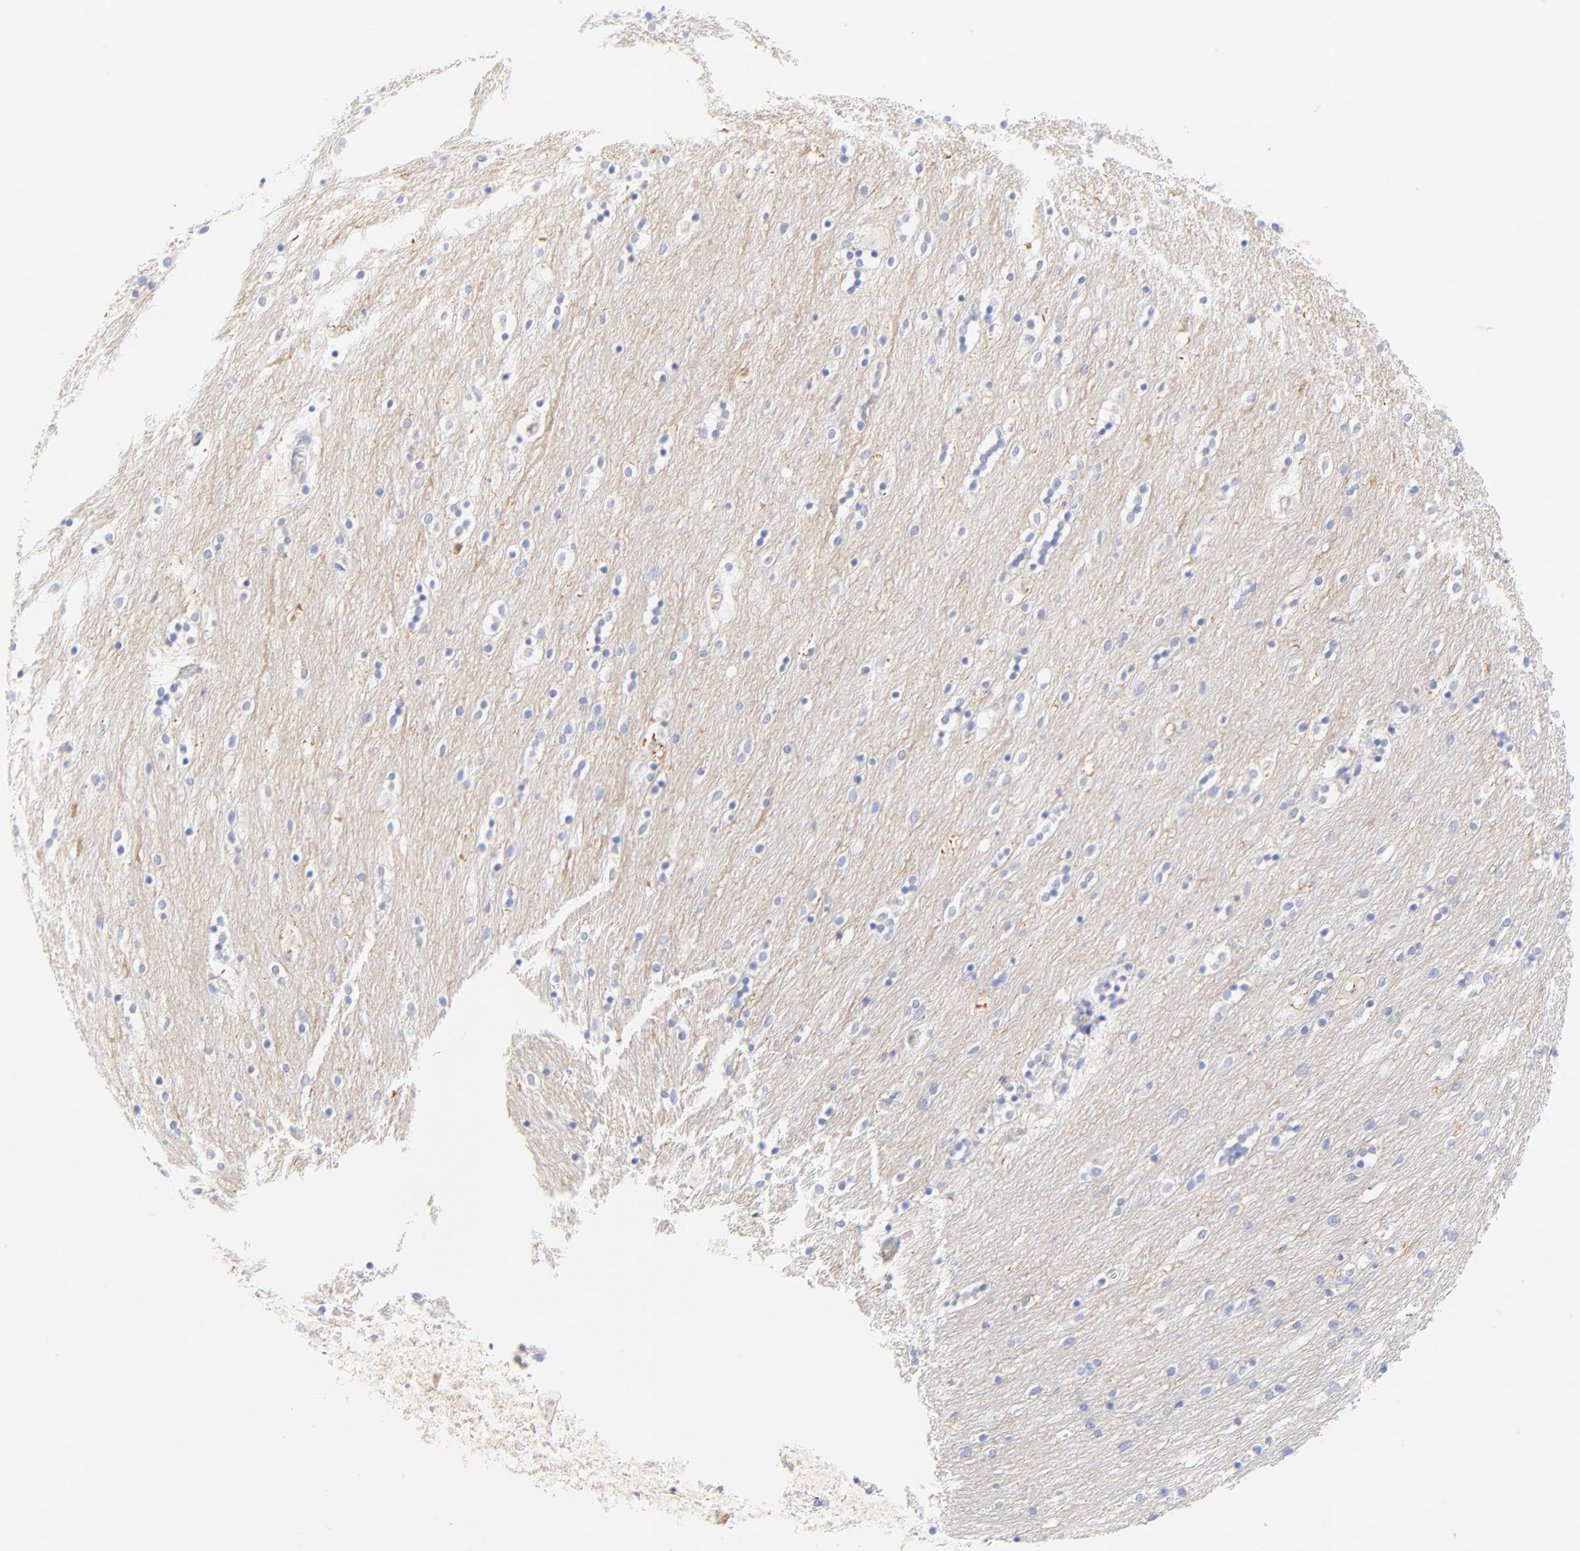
{"staining": {"intensity": "negative", "quantity": "none", "location": "none"}, "tissue": "caudate", "cell_type": "Glial cells", "image_type": "normal", "snomed": [{"axis": "morphology", "description": "Normal tissue, NOS"}, {"axis": "topography", "description": "Lateral ventricle wall"}], "caption": "The micrograph exhibits no significant expression in glial cells of caudate.", "gene": "SULT4A1", "patient": {"sex": "female", "age": 54}}